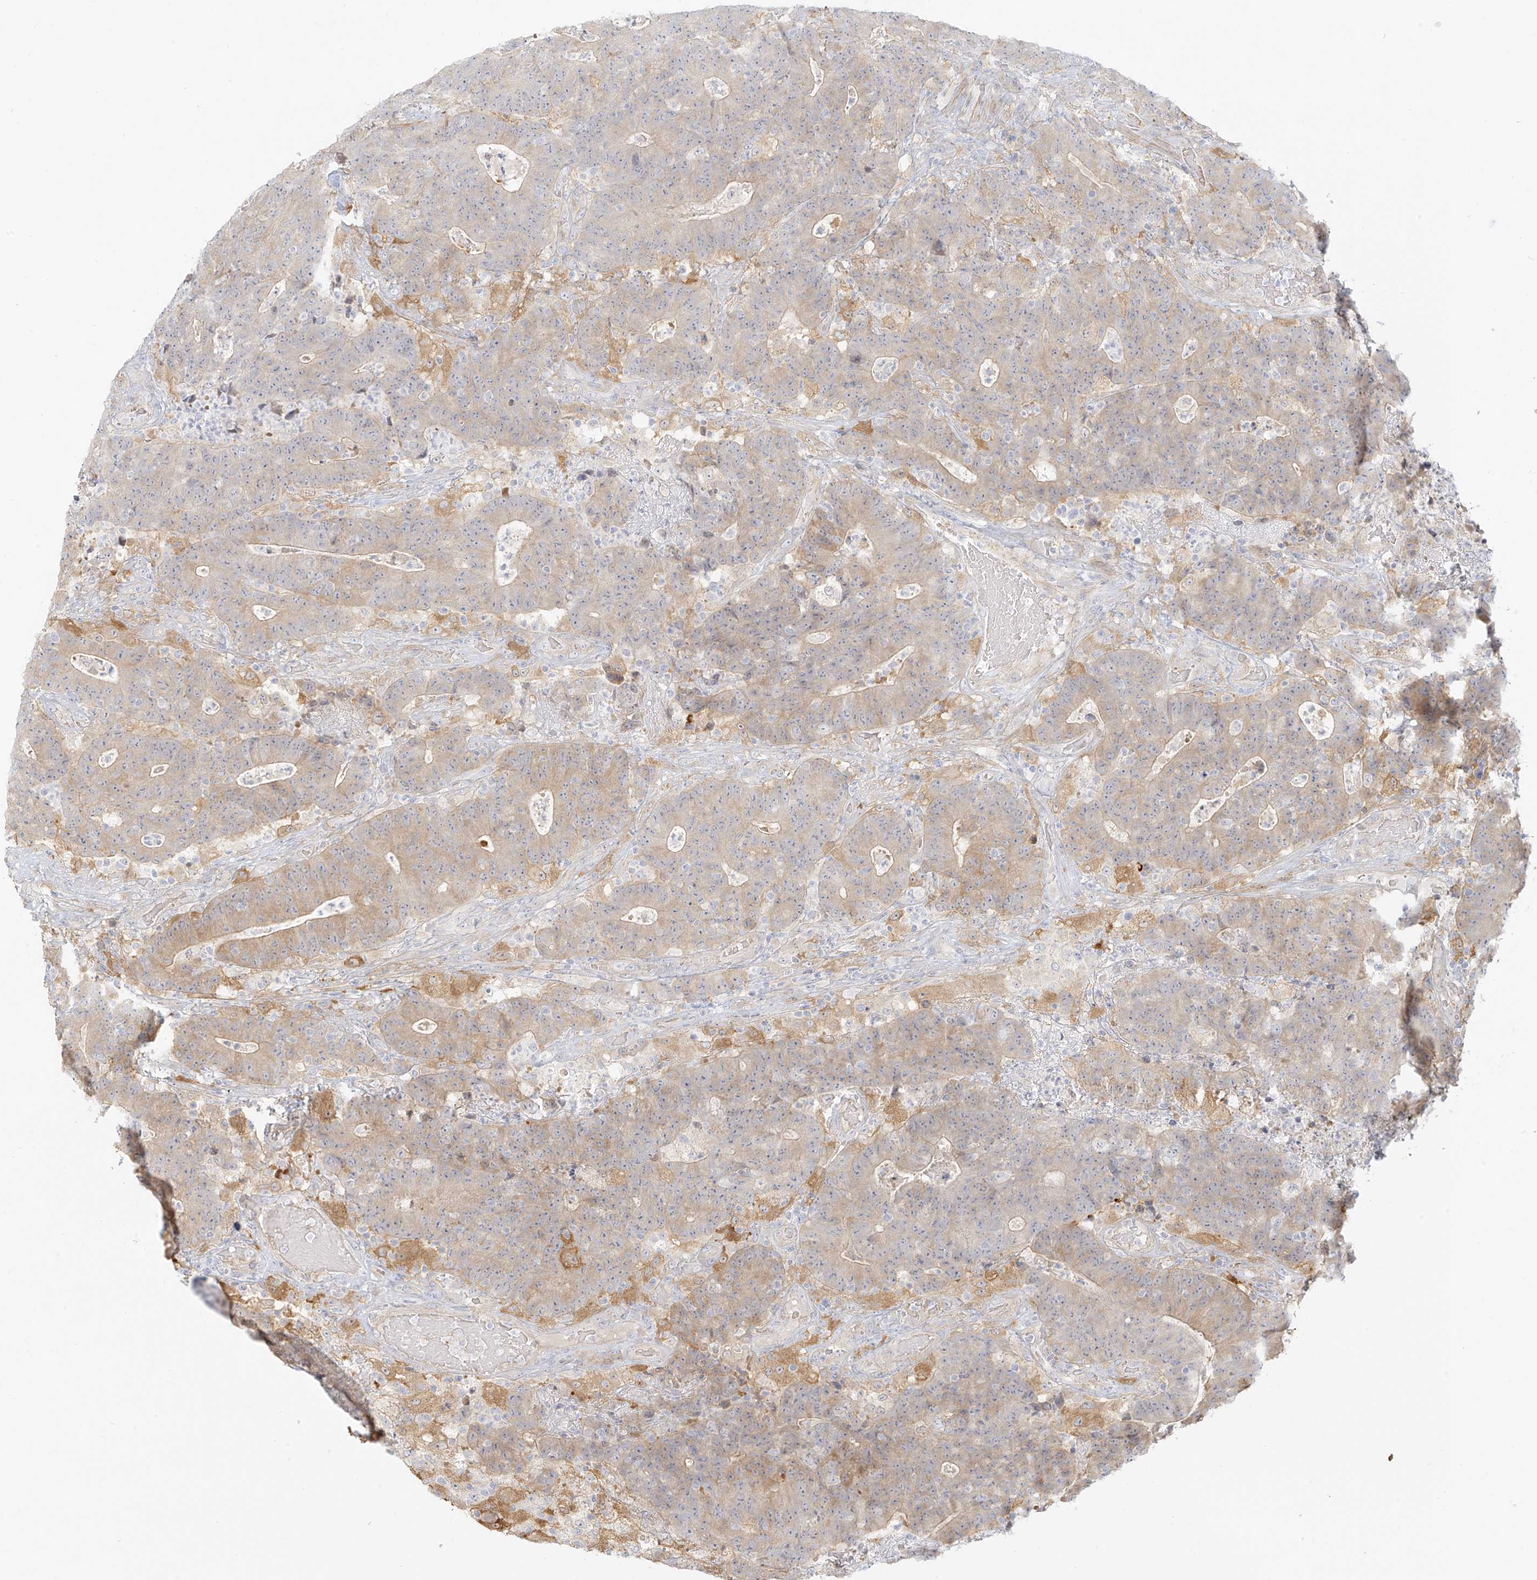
{"staining": {"intensity": "weak", "quantity": "<25%", "location": "cytoplasmic/membranous"}, "tissue": "colorectal cancer", "cell_type": "Tumor cells", "image_type": "cancer", "snomed": [{"axis": "morphology", "description": "Normal tissue, NOS"}, {"axis": "morphology", "description": "Adenocarcinoma, NOS"}, {"axis": "topography", "description": "Colon"}], "caption": "This micrograph is of colorectal adenocarcinoma stained with immunohistochemistry to label a protein in brown with the nuclei are counter-stained blue. There is no expression in tumor cells.", "gene": "UPK1B", "patient": {"sex": "female", "age": 75}}